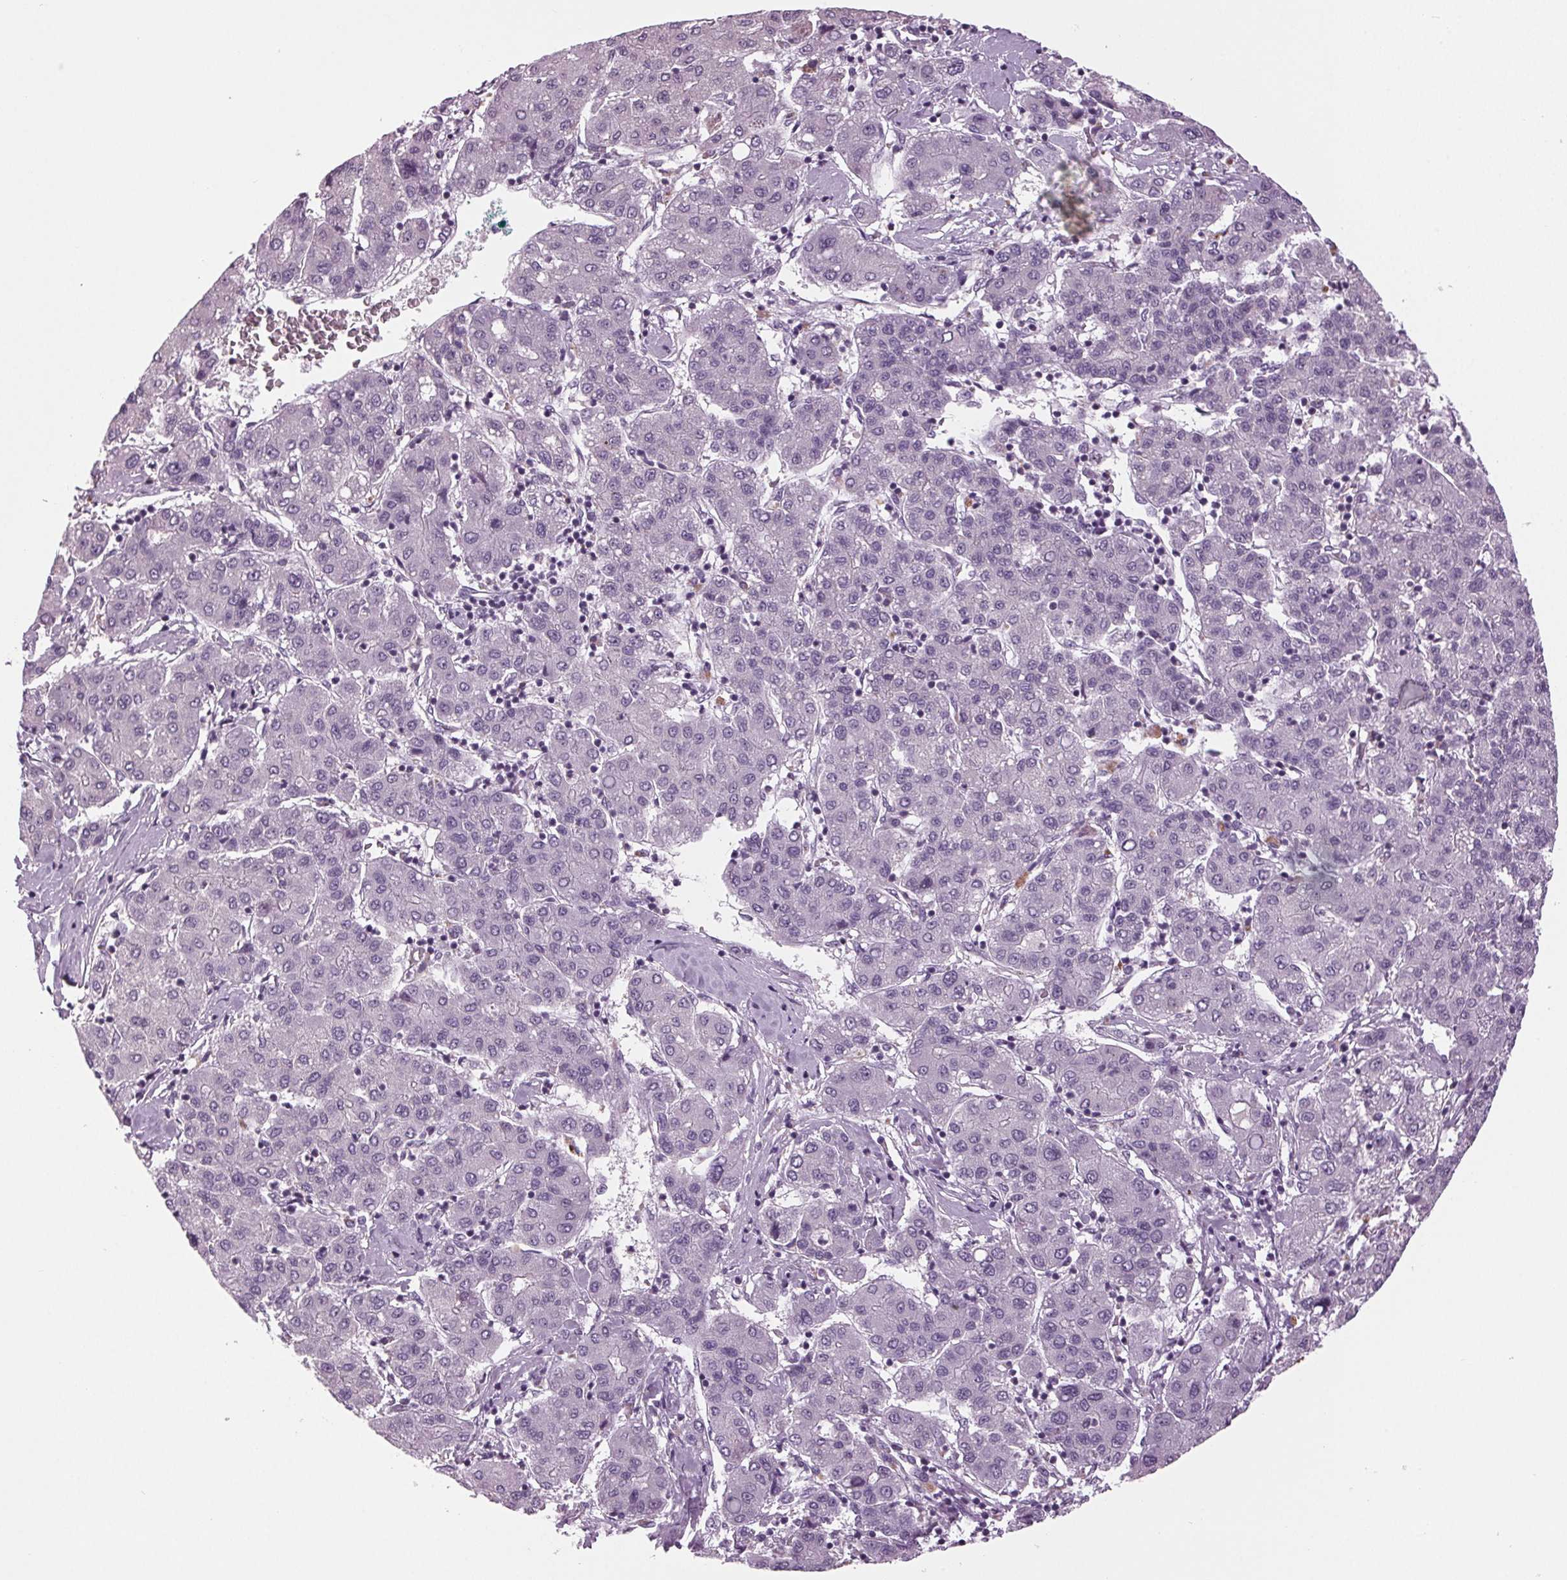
{"staining": {"intensity": "negative", "quantity": "none", "location": "none"}, "tissue": "liver cancer", "cell_type": "Tumor cells", "image_type": "cancer", "snomed": [{"axis": "morphology", "description": "Carcinoma, Hepatocellular, NOS"}, {"axis": "topography", "description": "Liver"}], "caption": "The immunohistochemistry photomicrograph has no significant positivity in tumor cells of liver cancer tissue.", "gene": "DNAH12", "patient": {"sex": "male", "age": 65}}